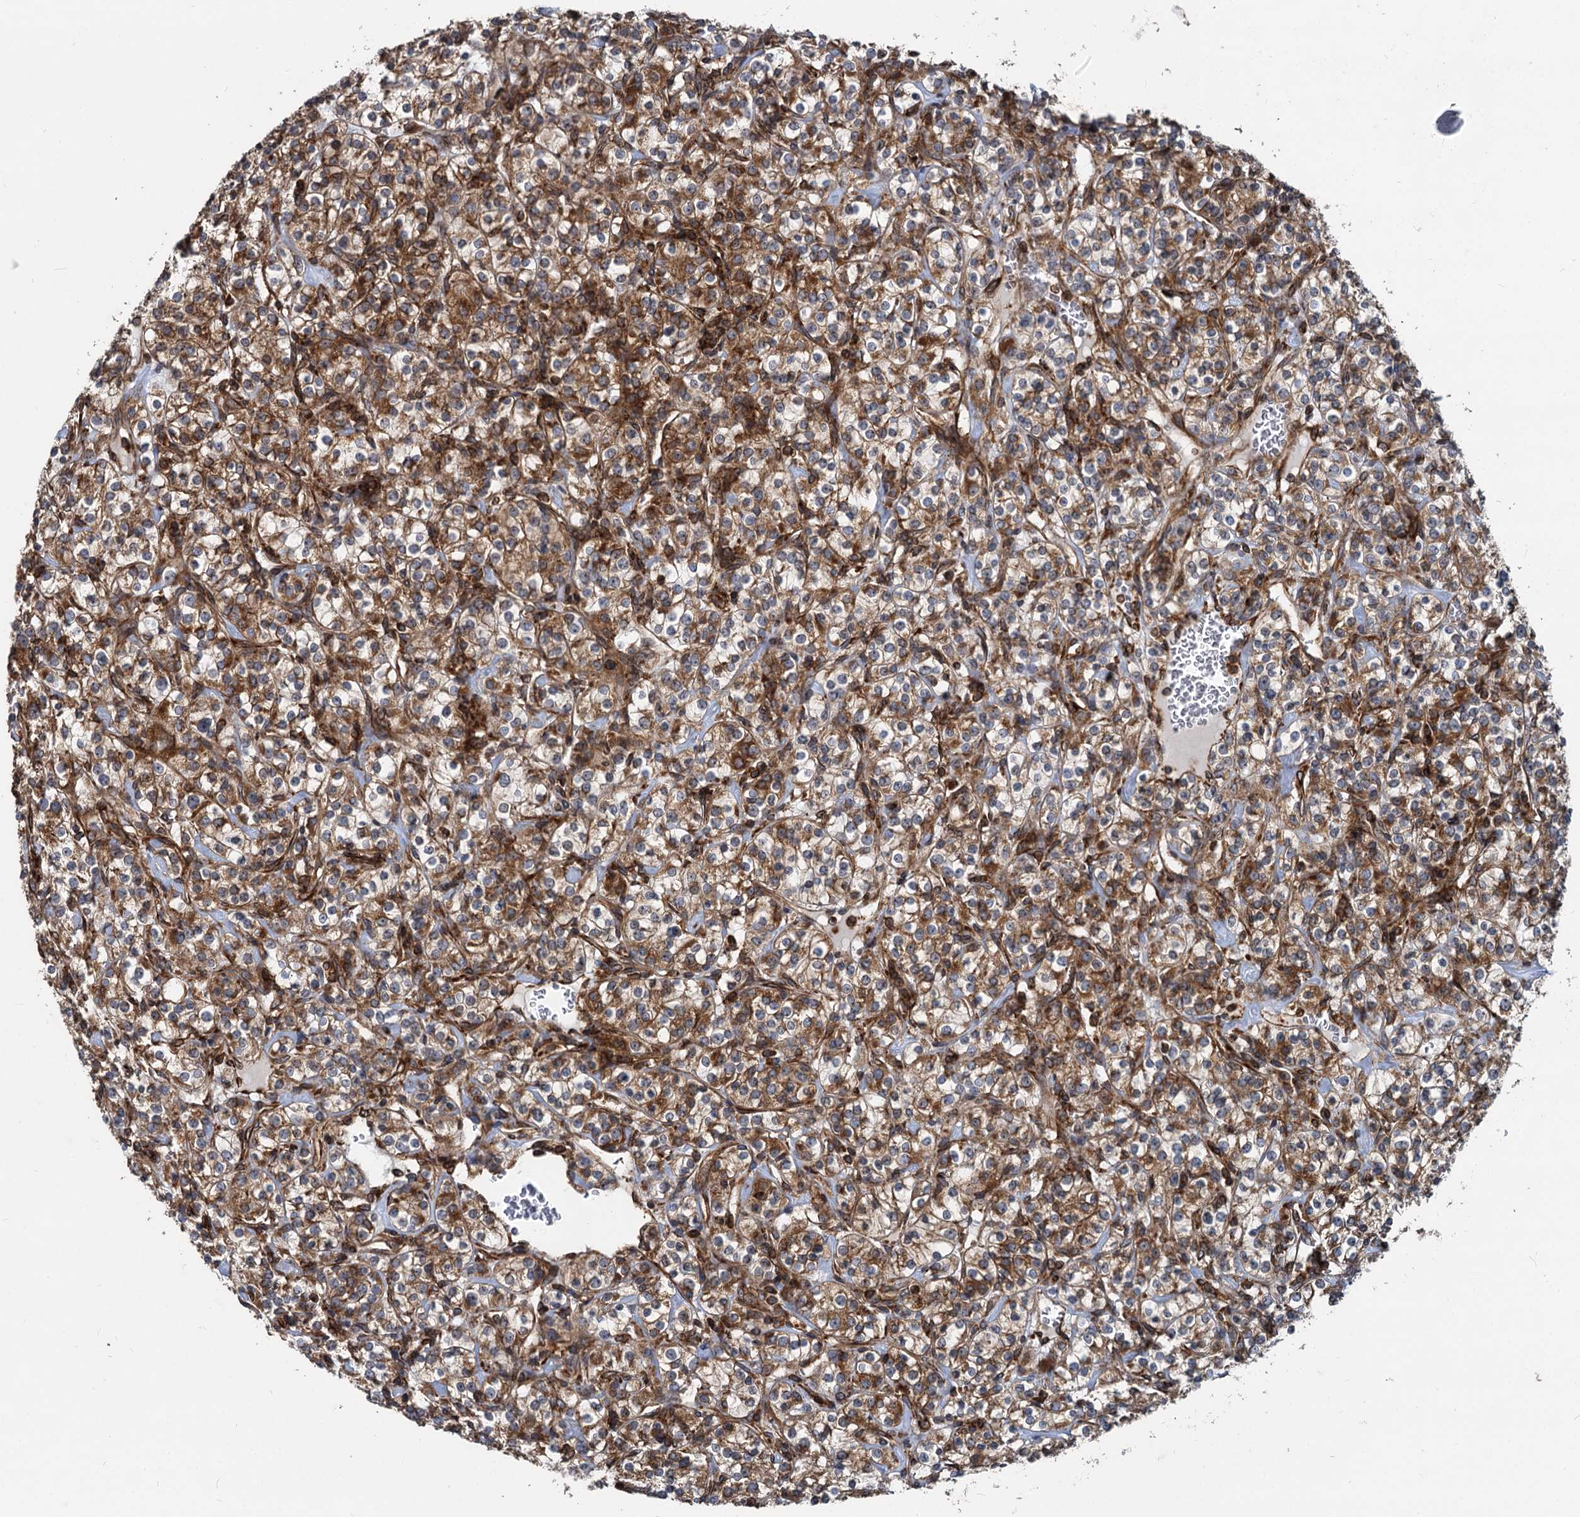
{"staining": {"intensity": "strong", "quantity": ">75%", "location": "cytoplasmic/membranous"}, "tissue": "renal cancer", "cell_type": "Tumor cells", "image_type": "cancer", "snomed": [{"axis": "morphology", "description": "Adenocarcinoma, NOS"}, {"axis": "topography", "description": "Kidney"}], "caption": "Renal cancer (adenocarcinoma) stained with IHC reveals strong cytoplasmic/membranous positivity in approximately >75% of tumor cells.", "gene": "STIM1", "patient": {"sex": "male", "age": 77}}